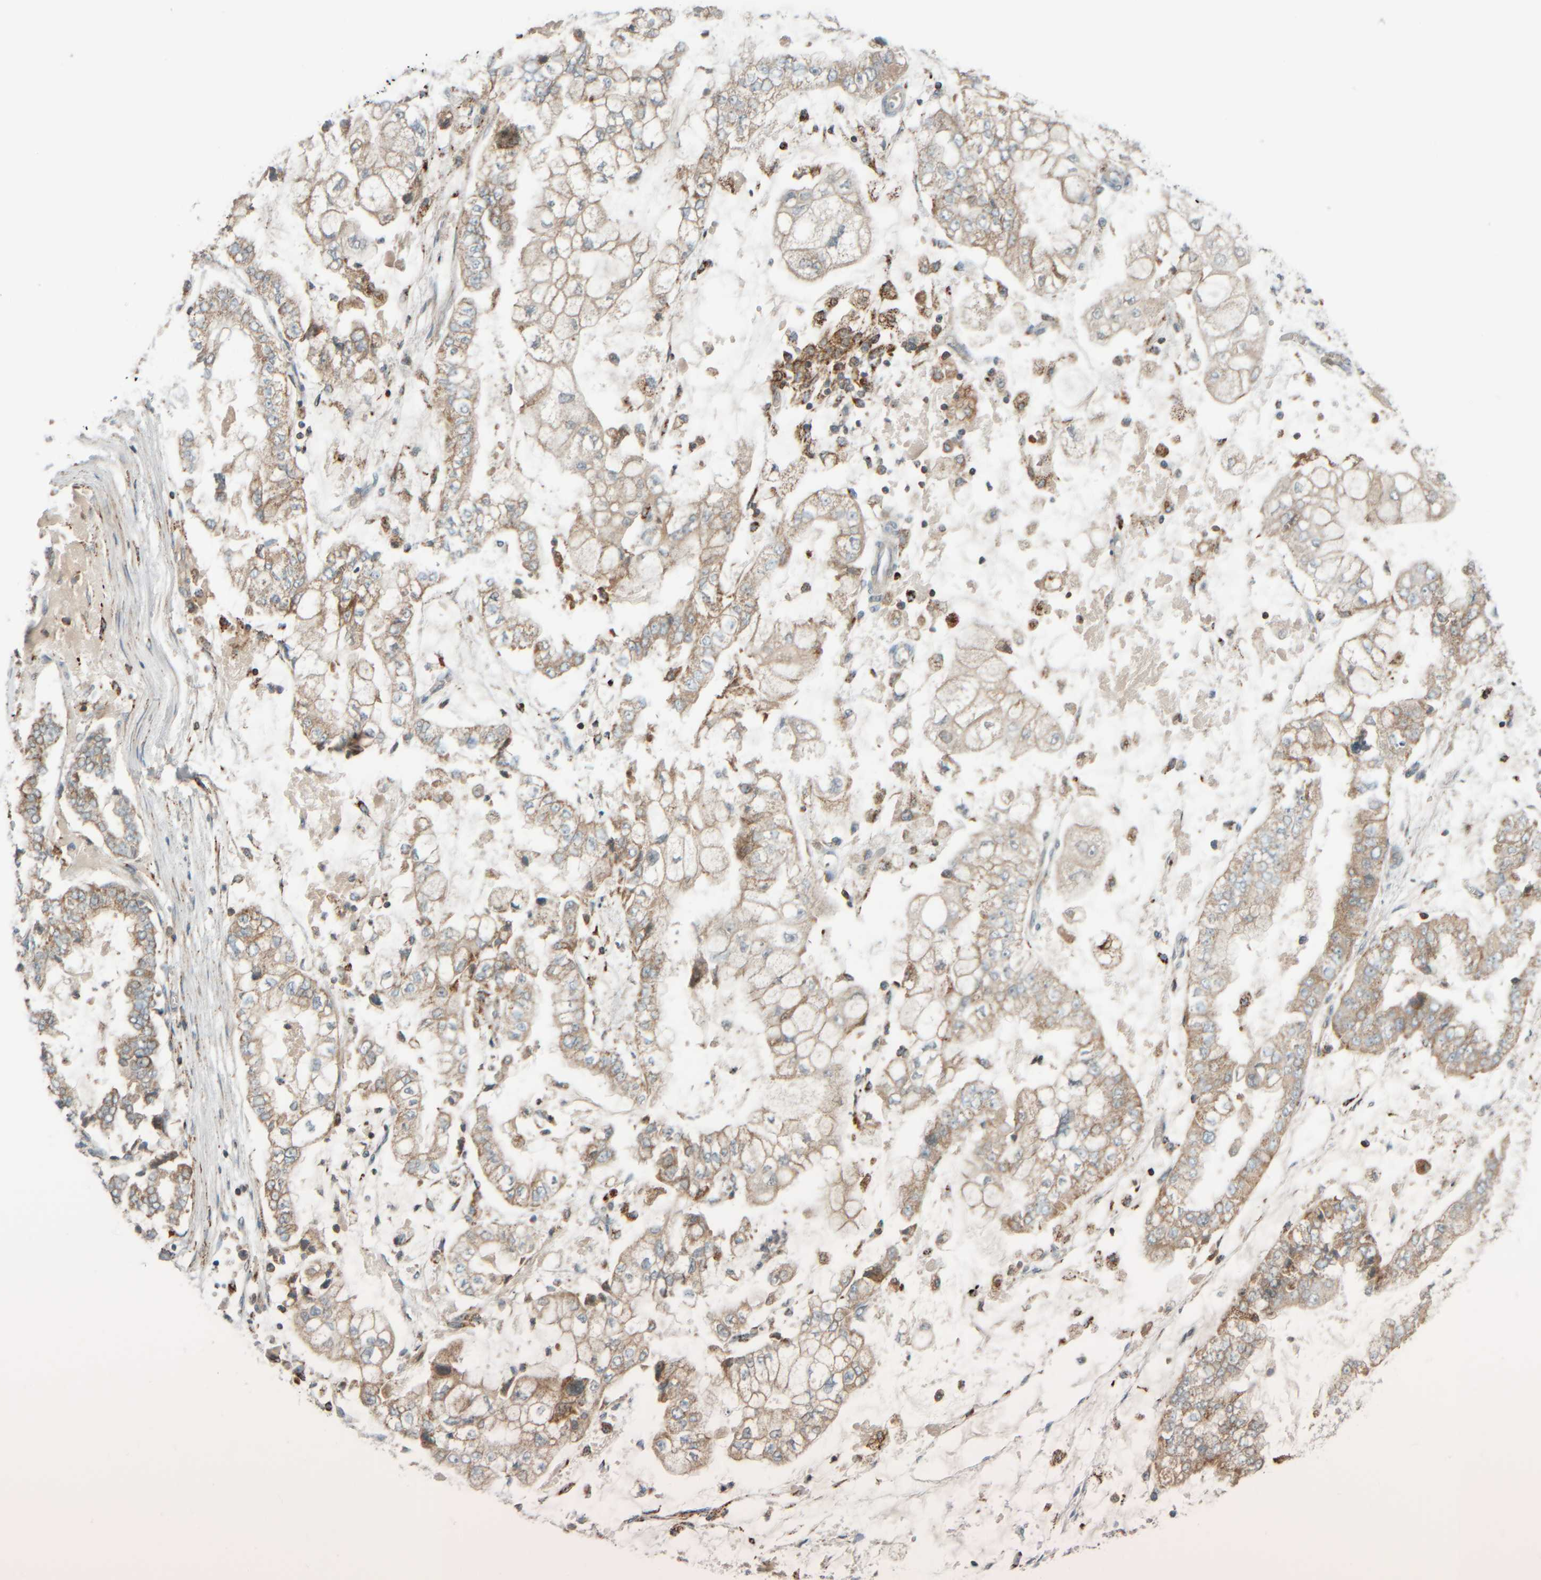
{"staining": {"intensity": "weak", "quantity": "25%-75%", "location": "cytoplasmic/membranous"}, "tissue": "stomach cancer", "cell_type": "Tumor cells", "image_type": "cancer", "snomed": [{"axis": "morphology", "description": "Adenocarcinoma, NOS"}, {"axis": "topography", "description": "Stomach"}], "caption": "Immunohistochemistry (IHC) of stomach adenocarcinoma exhibits low levels of weak cytoplasmic/membranous staining in approximately 25%-75% of tumor cells.", "gene": "SPAG5", "patient": {"sex": "male", "age": 76}}